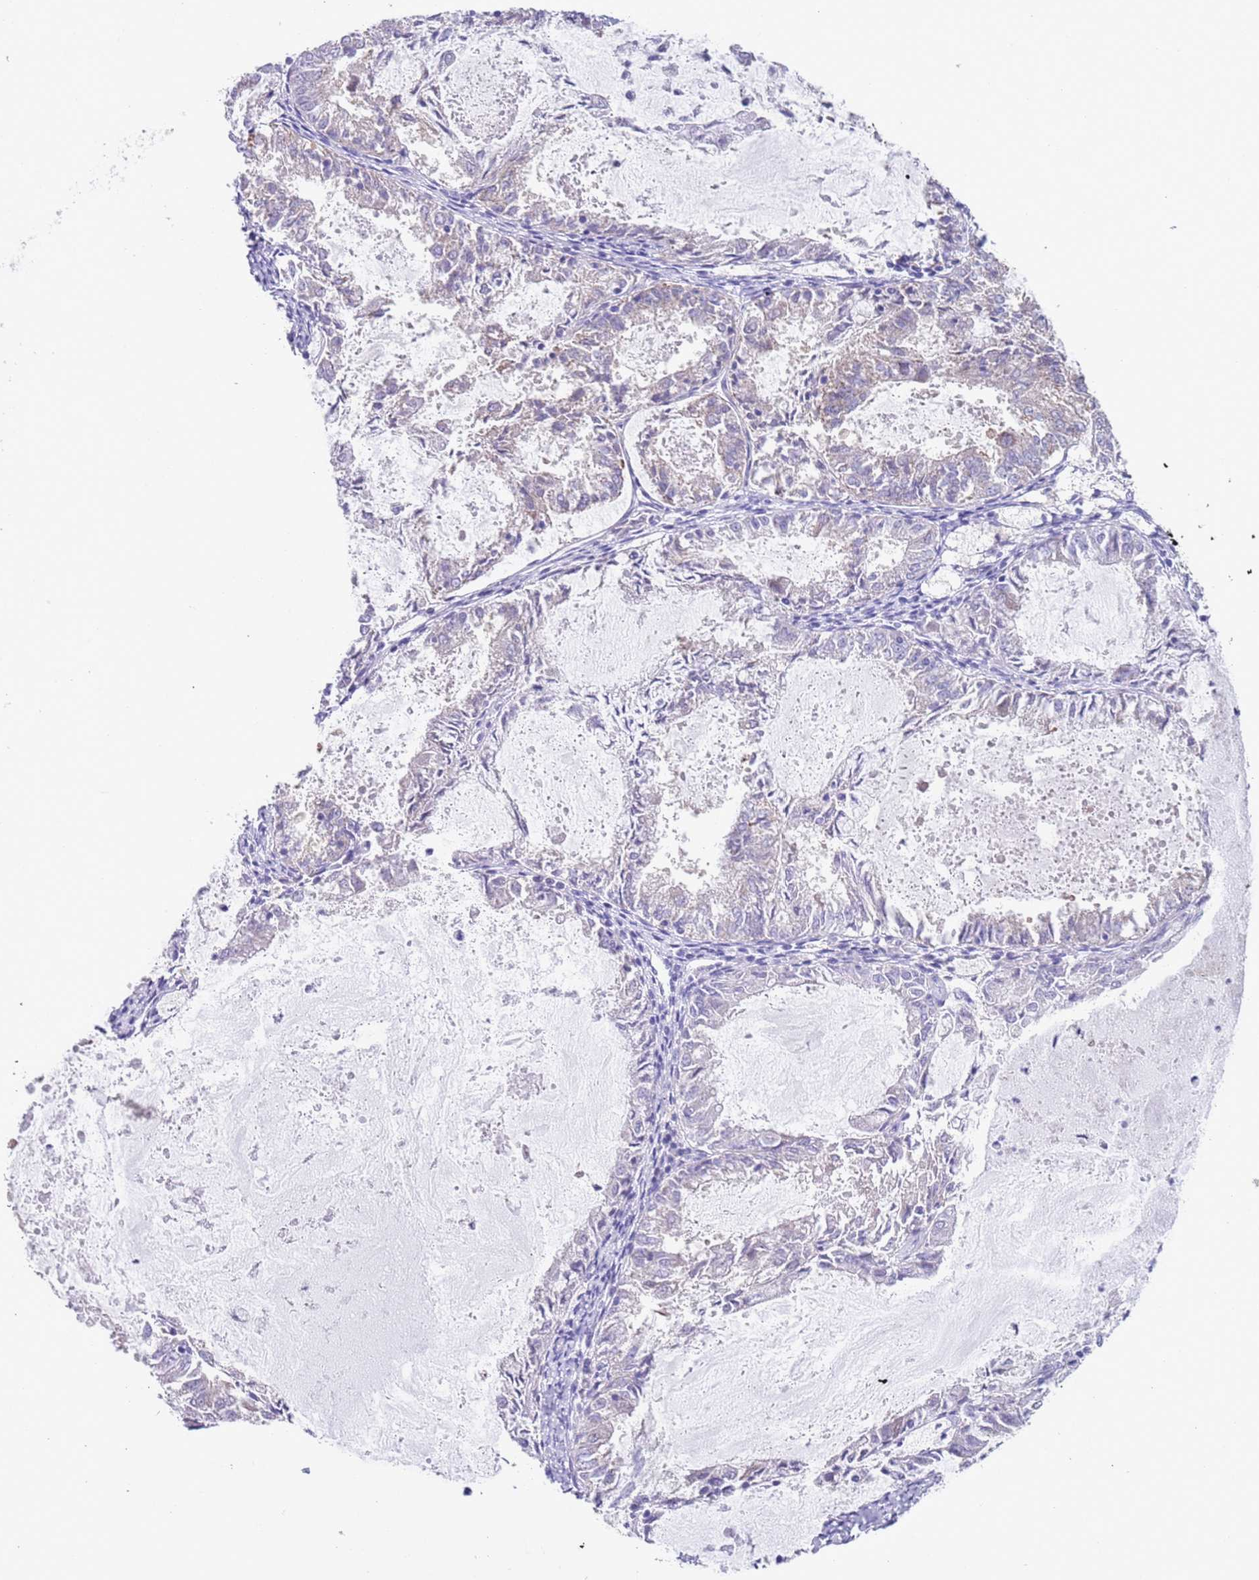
{"staining": {"intensity": "weak", "quantity": "<25%", "location": "cytoplasmic/membranous"}, "tissue": "endometrial cancer", "cell_type": "Tumor cells", "image_type": "cancer", "snomed": [{"axis": "morphology", "description": "Adenocarcinoma, NOS"}, {"axis": "topography", "description": "Endometrium"}], "caption": "IHC photomicrograph of endometrial adenocarcinoma stained for a protein (brown), which displays no expression in tumor cells.", "gene": "SPIRE2", "patient": {"sex": "female", "age": 57}}